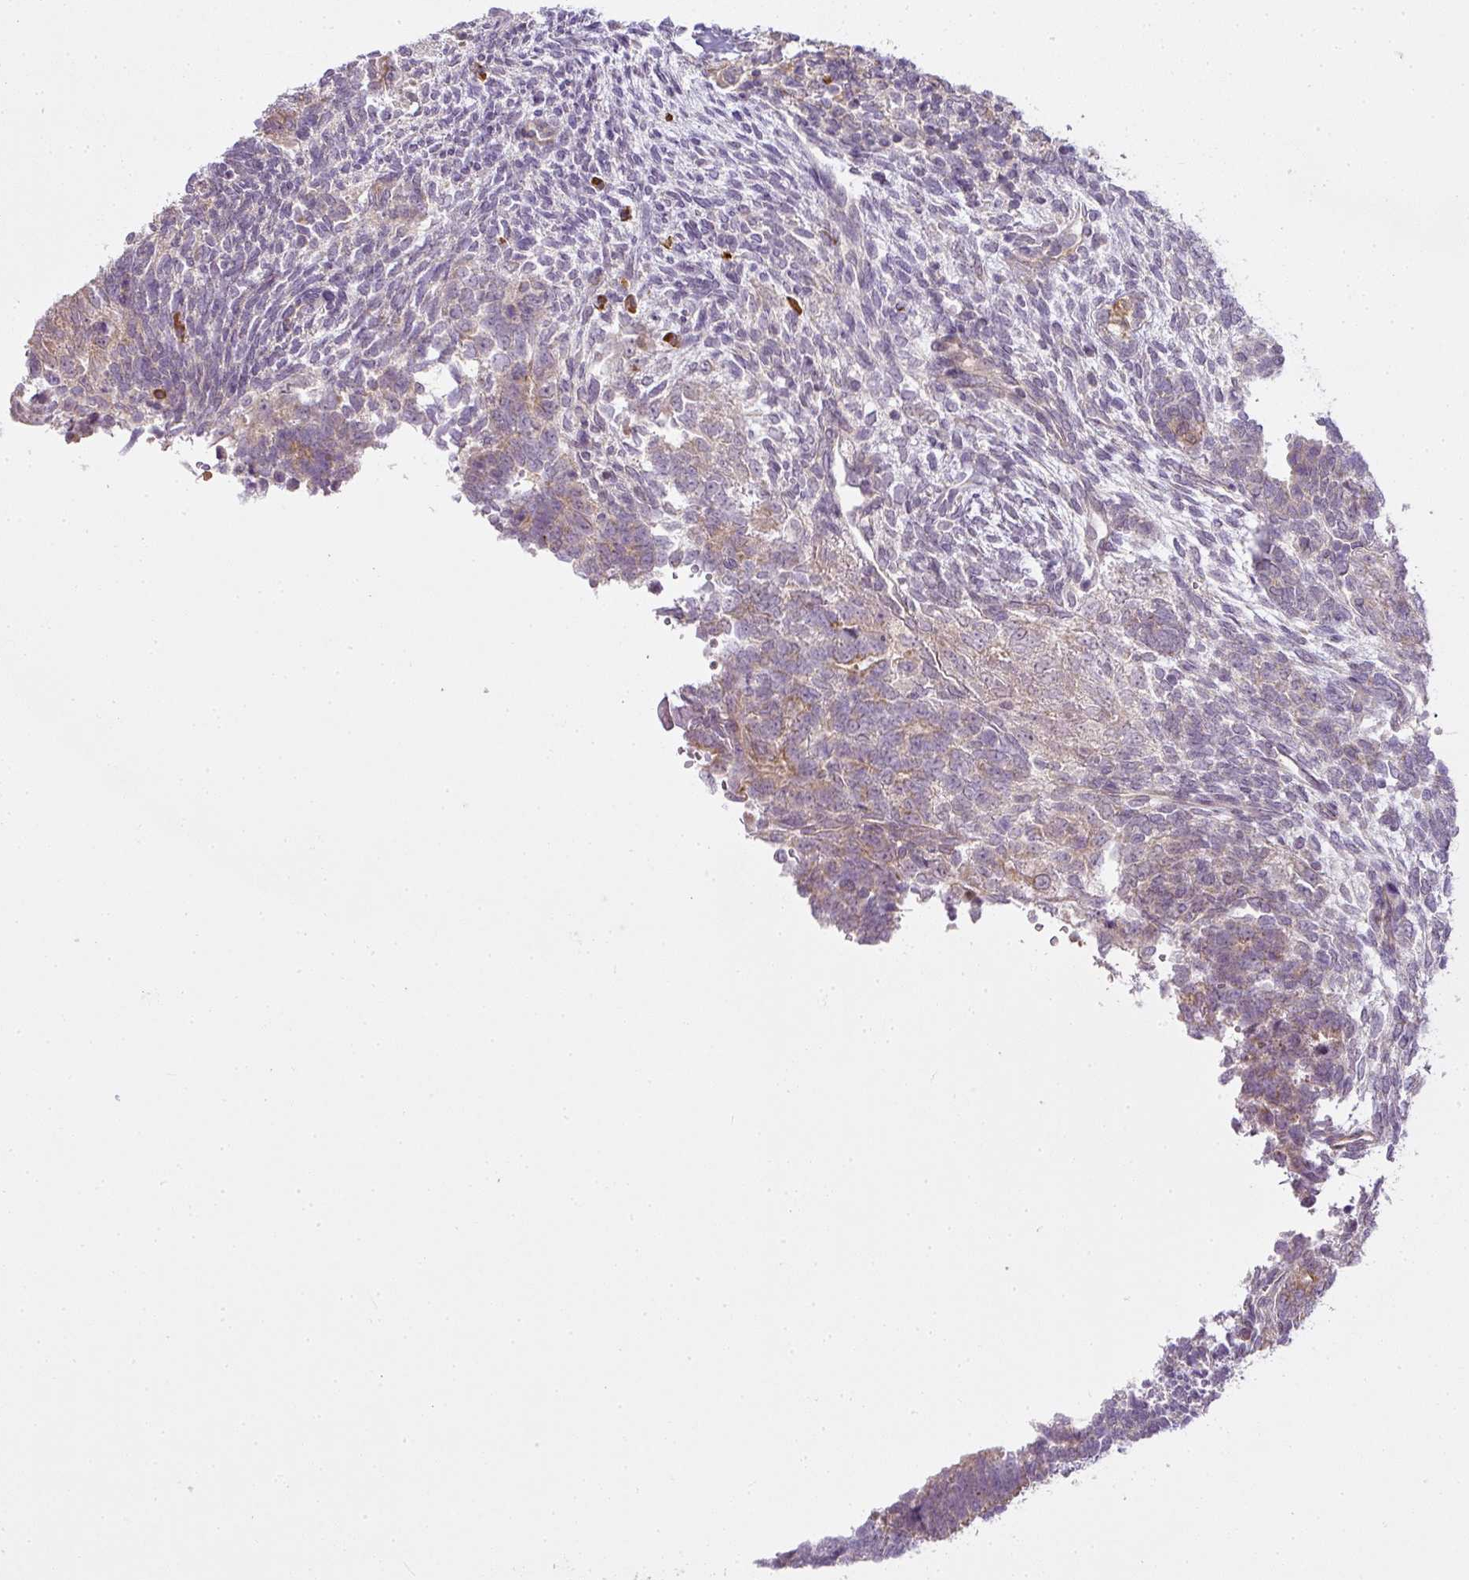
{"staining": {"intensity": "weak", "quantity": "25%-75%", "location": "cytoplasmic/membranous"}, "tissue": "testis cancer", "cell_type": "Tumor cells", "image_type": "cancer", "snomed": [{"axis": "morphology", "description": "Carcinoma, Embryonal, NOS"}, {"axis": "topography", "description": "Testis"}], "caption": "Testis cancer stained with DAB (3,3'-diaminobenzidine) immunohistochemistry (IHC) shows low levels of weak cytoplasmic/membranous expression in about 25%-75% of tumor cells. The staining was performed using DAB to visualize the protein expression in brown, while the nuclei were stained in blue with hematoxylin (Magnification: 20x).", "gene": "LY75", "patient": {"sex": "male", "age": 23}}